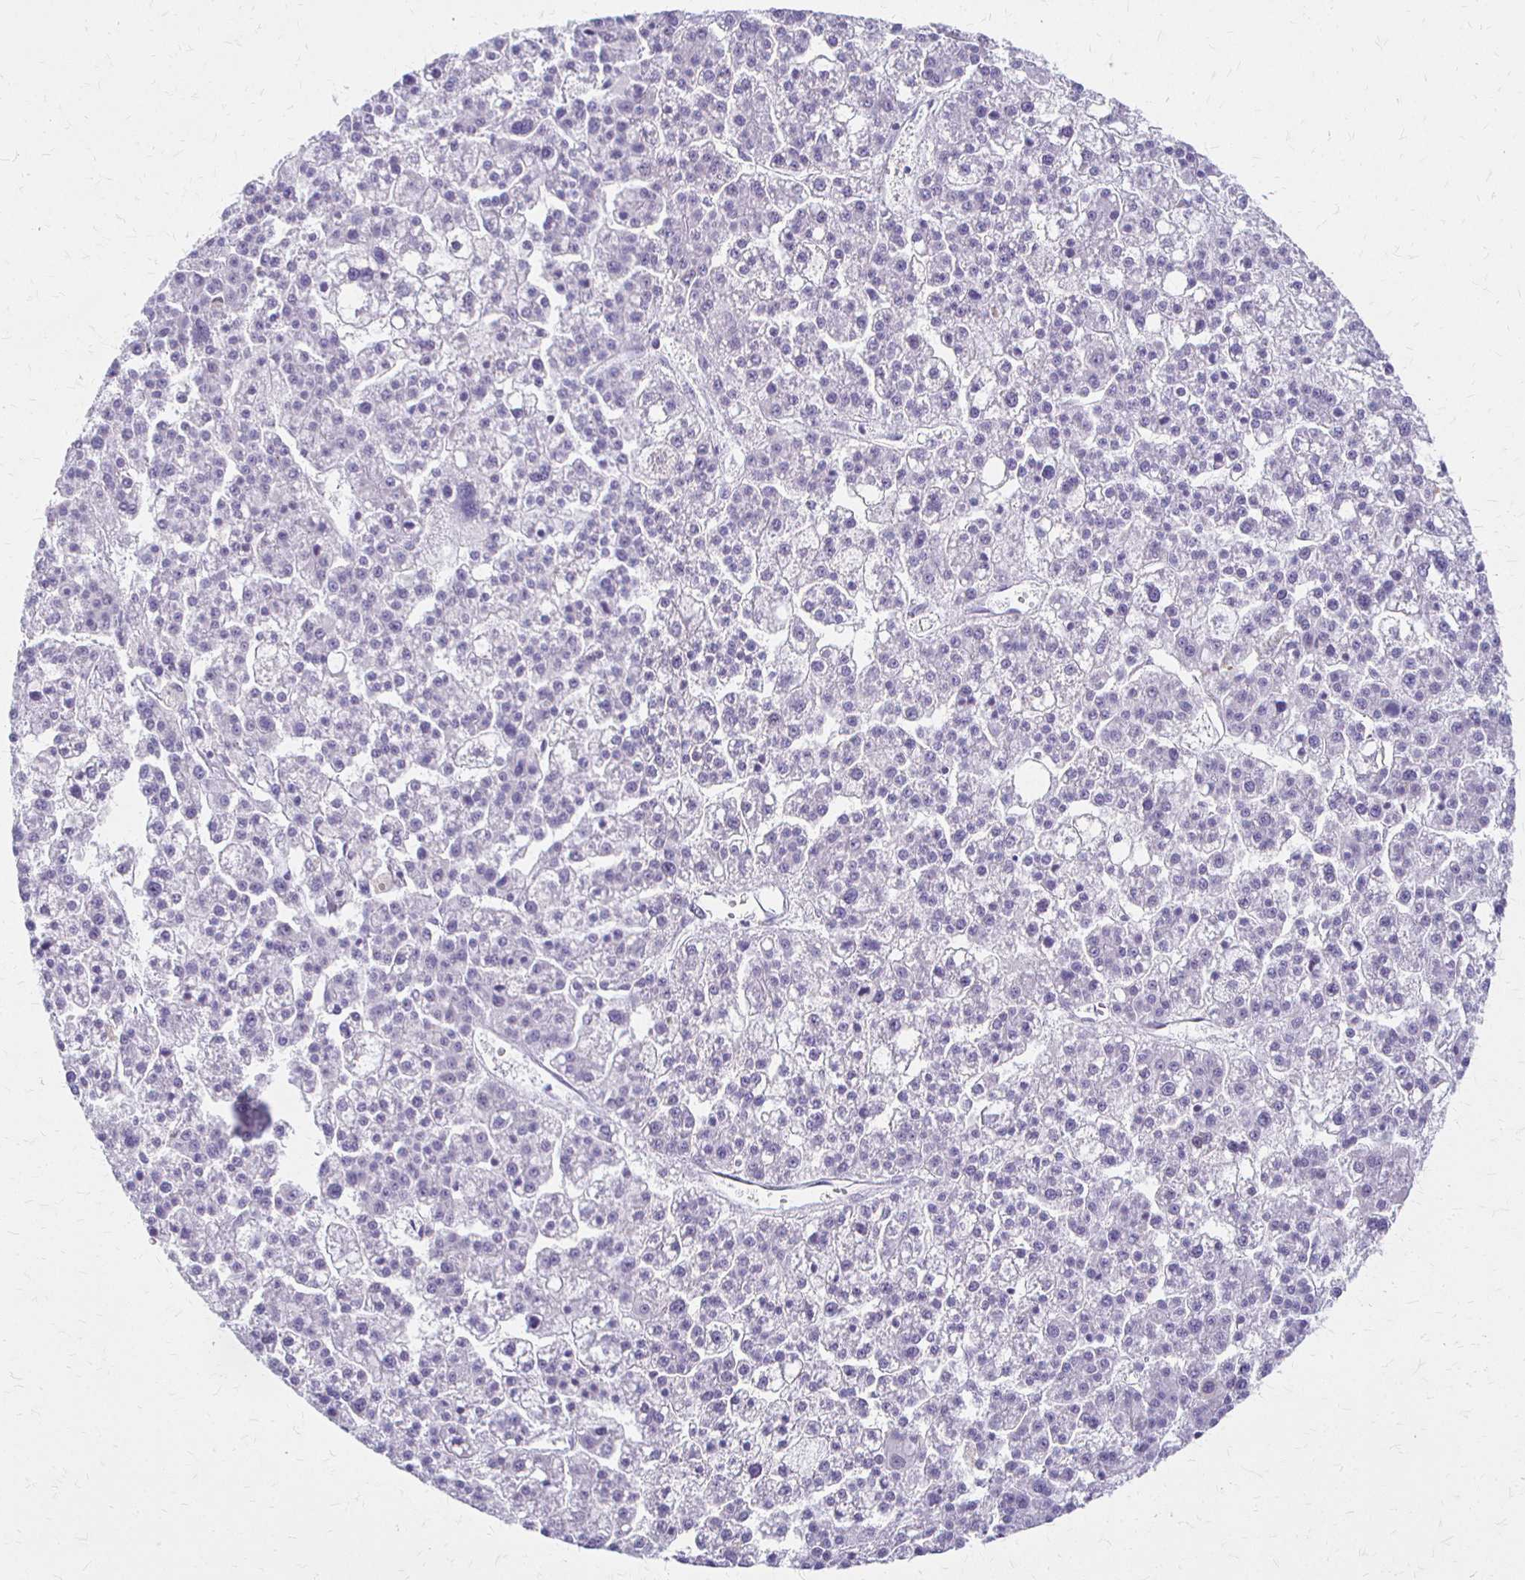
{"staining": {"intensity": "negative", "quantity": "none", "location": "none"}, "tissue": "liver cancer", "cell_type": "Tumor cells", "image_type": "cancer", "snomed": [{"axis": "morphology", "description": "Carcinoma, Hepatocellular, NOS"}, {"axis": "topography", "description": "Liver"}], "caption": "Immunohistochemistry image of hepatocellular carcinoma (liver) stained for a protein (brown), which displays no positivity in tumor cells. (DAB (3,3'-diaminobenzidine) IHC, high magnification).", "gene": "ACP5", "patient": {"sex": "female", "age": 58}}